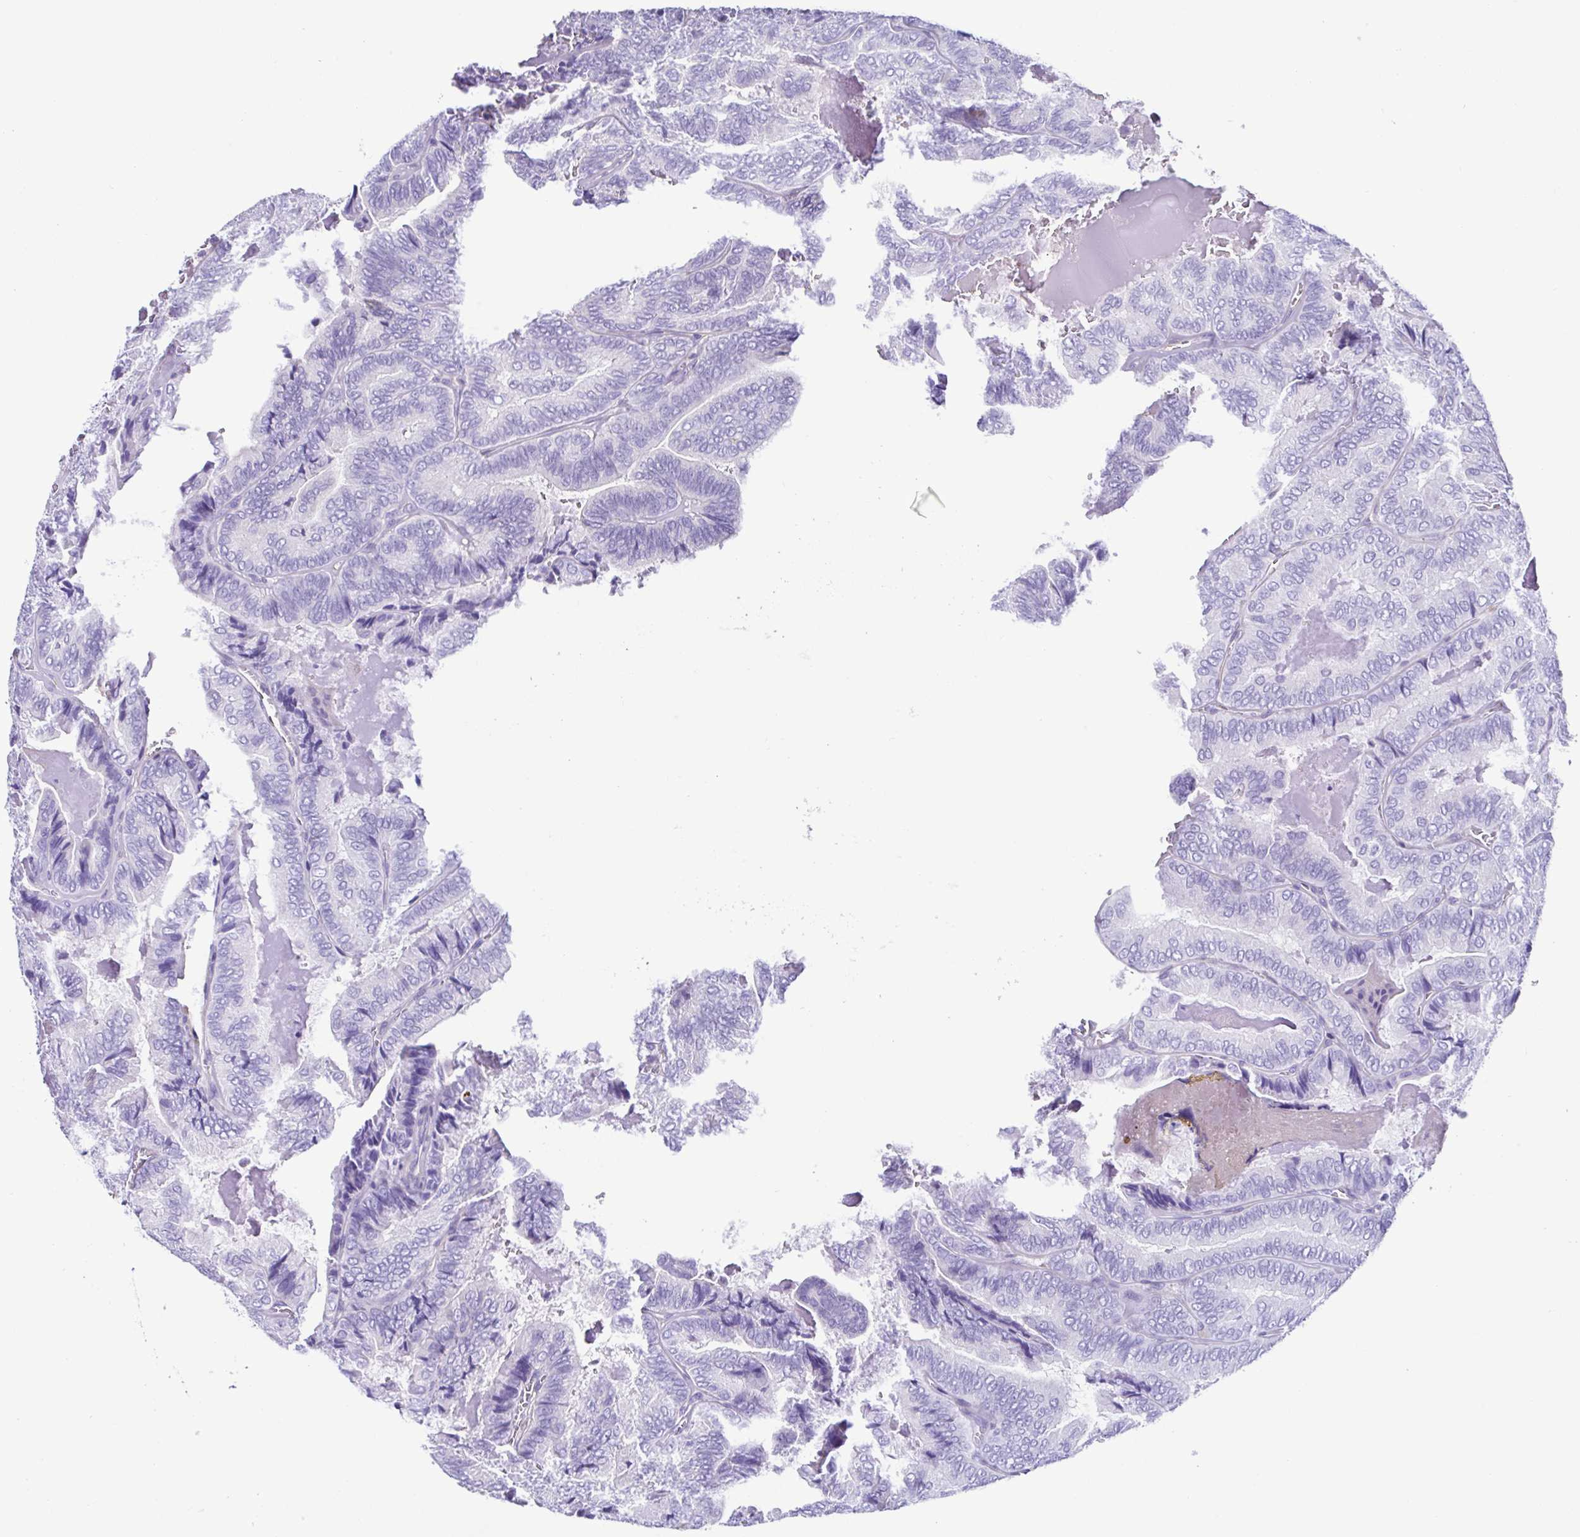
{"staining": {"intensity": "negative", "quantity": "none", "location": "none"}, "tissue": "thyroid cancer", "cell_type": "Tumor cells", "image_type": "cancer", "snomed": [{"axis": "morphology", "description": "Papillary adenocarcinoma, NOS"}, {"axis": "topography", "description": "Thyroid gland"}], "caption": "Thyroid cancer was stained to show a protein in brown. There is no significant staining in tumor cells.", "gene": "CYP11B1", "patient": {"sex": "female", "age": 75}}